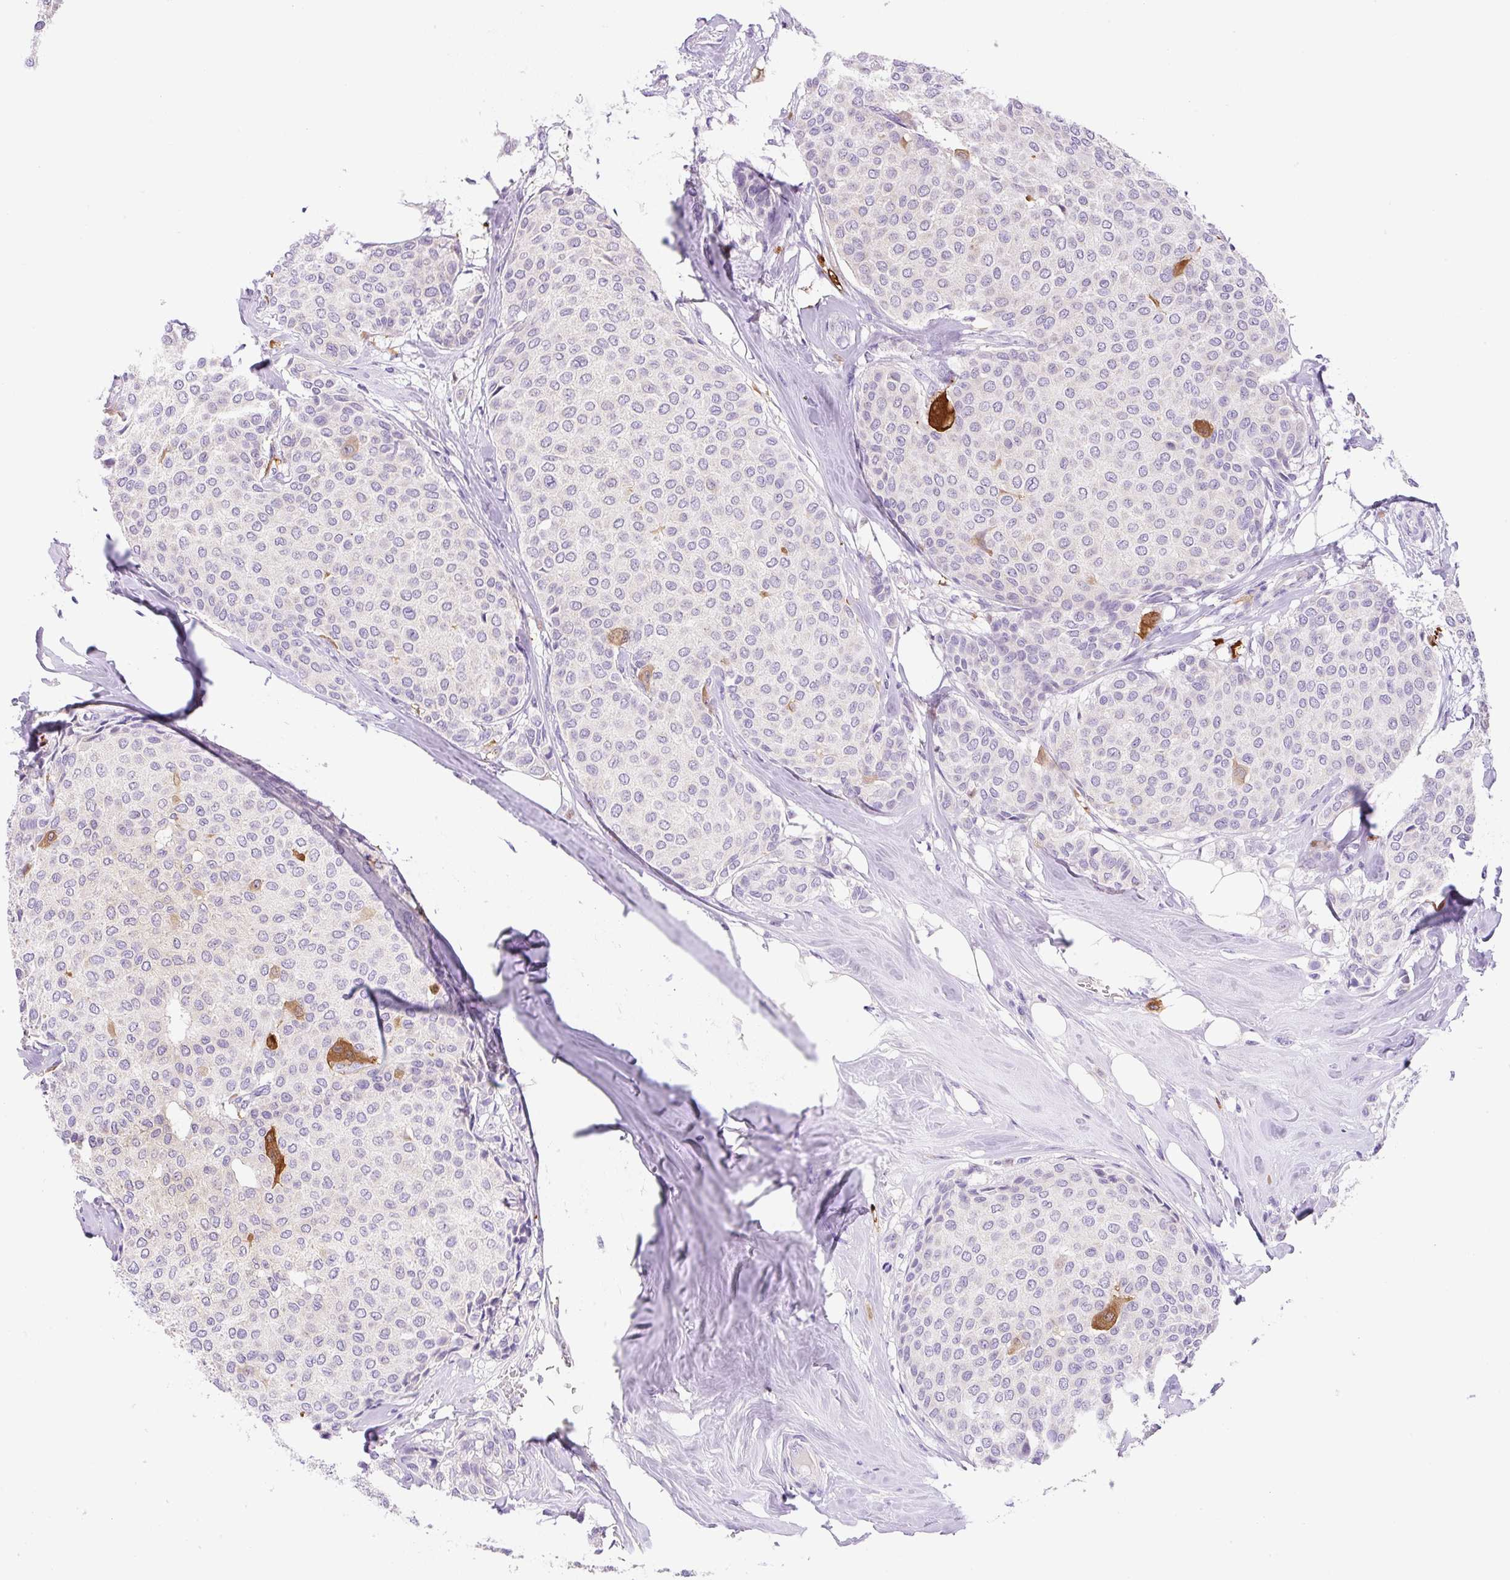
{"staining": {"intensity": "negative", "quantity": "none", "location": "none"}, "tissue": "breast cancer", "cell_type": "Tumor cells", "image_type": "cancer", "snomed": [{"axis": "morphology", "description": "Duct carcinoma"}, {"axis": "topography", "description": "Breast"}], "caption": "This is an immunohistochemistry micrograph of human breast invasive ductal carcinoma. There is no positivity in tumor cells.", "gene": "NDST3", "patient": {"sex": "female", "age": 47}}